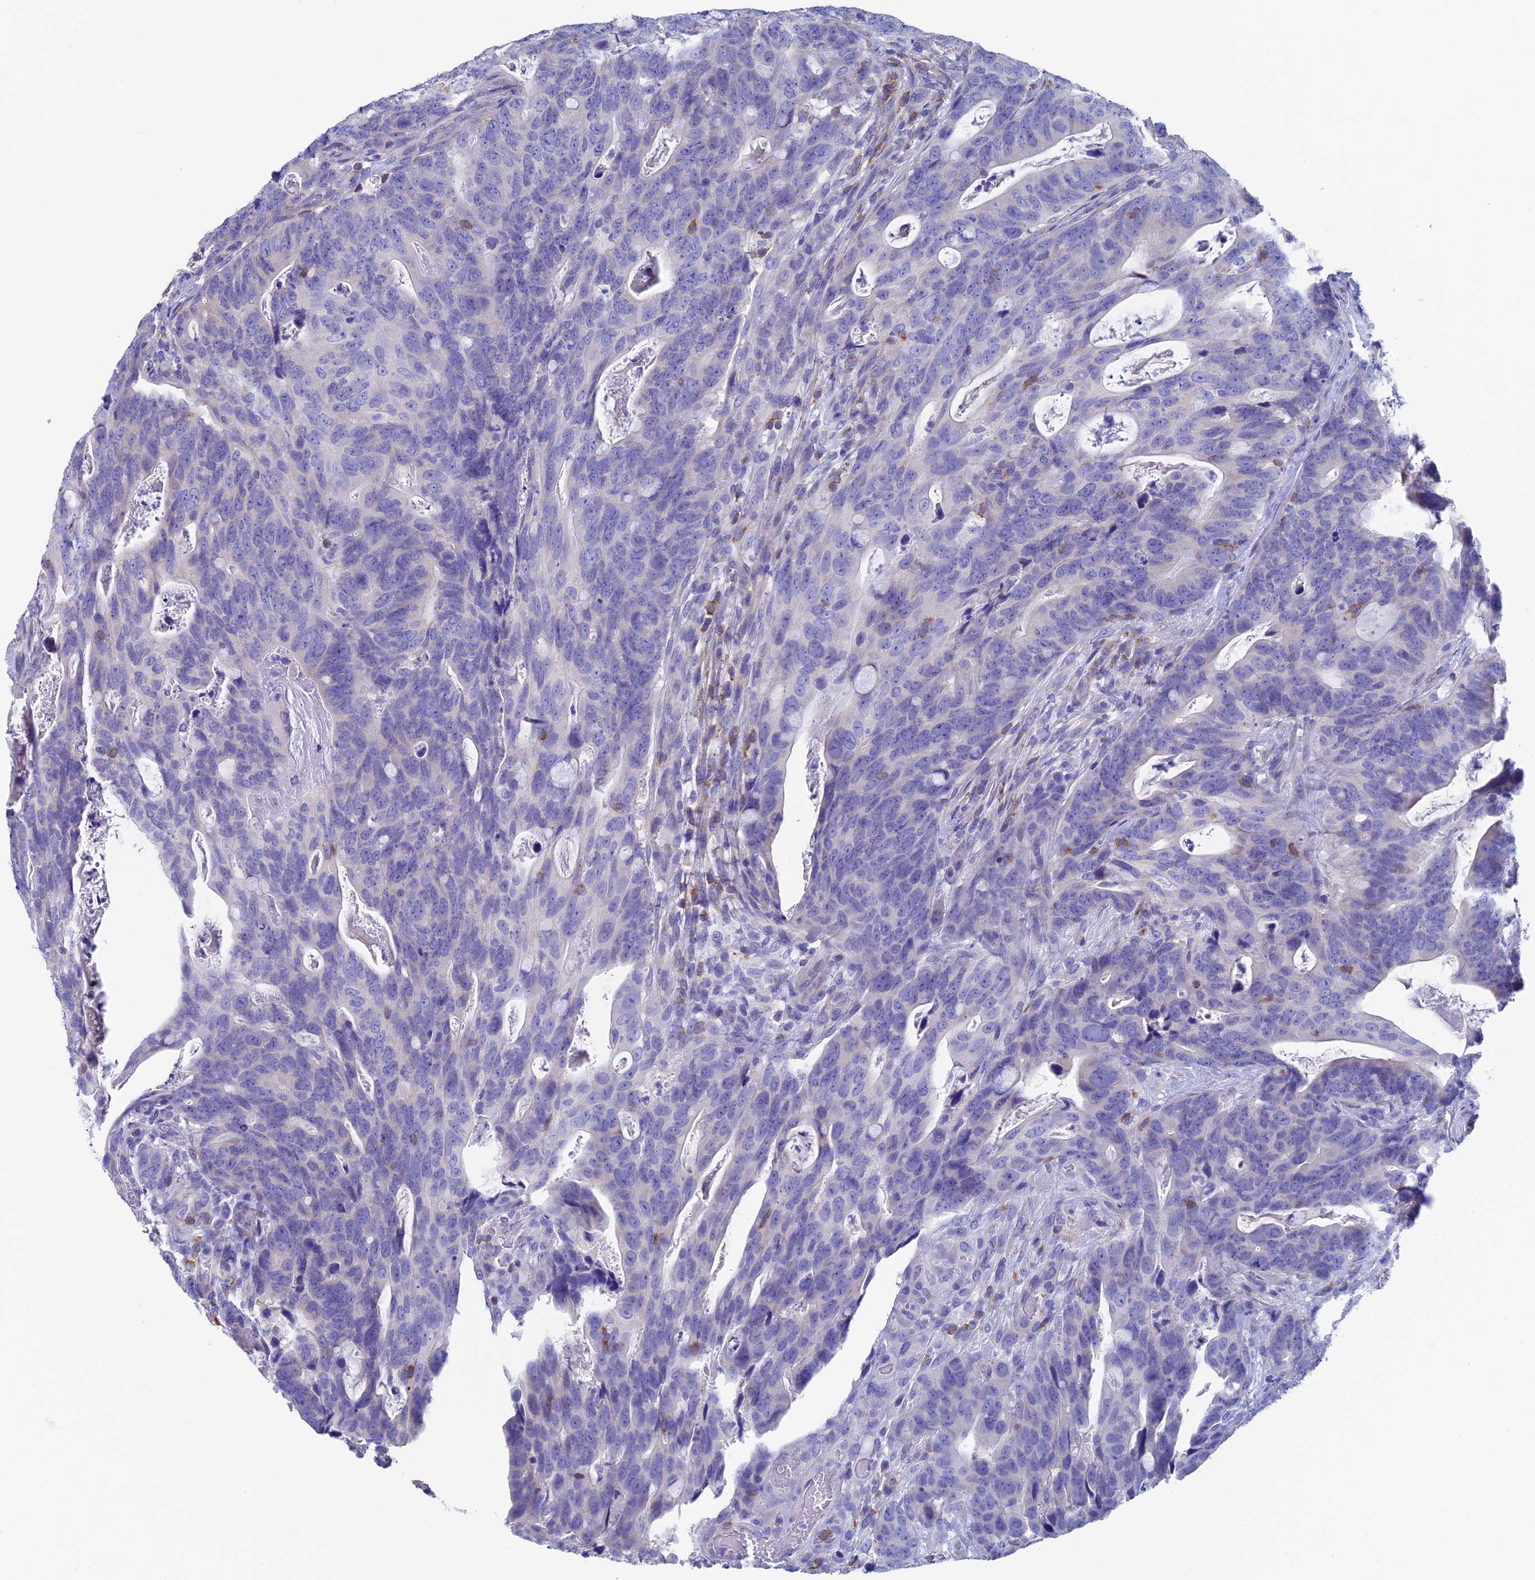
{"staining": {"intensity": "negative", "quantity": "none", "location": "none"}, "tissue": "colorectal cancer", "cell_type": "Tumor cells", "image_type": "cancer", "snomed": [{"axis": "morphology", "description": "Adenocarcinoma, NOS"}, {"axis": "topography", "description": "Colon"}], "caption": "Human adenocarcinoma (colorectal) stained for a protein using IHC exhibits no positivity in tumor cells.", "gene": "SEPTIN1", "patient": {"sex": "female", "age": 82}}